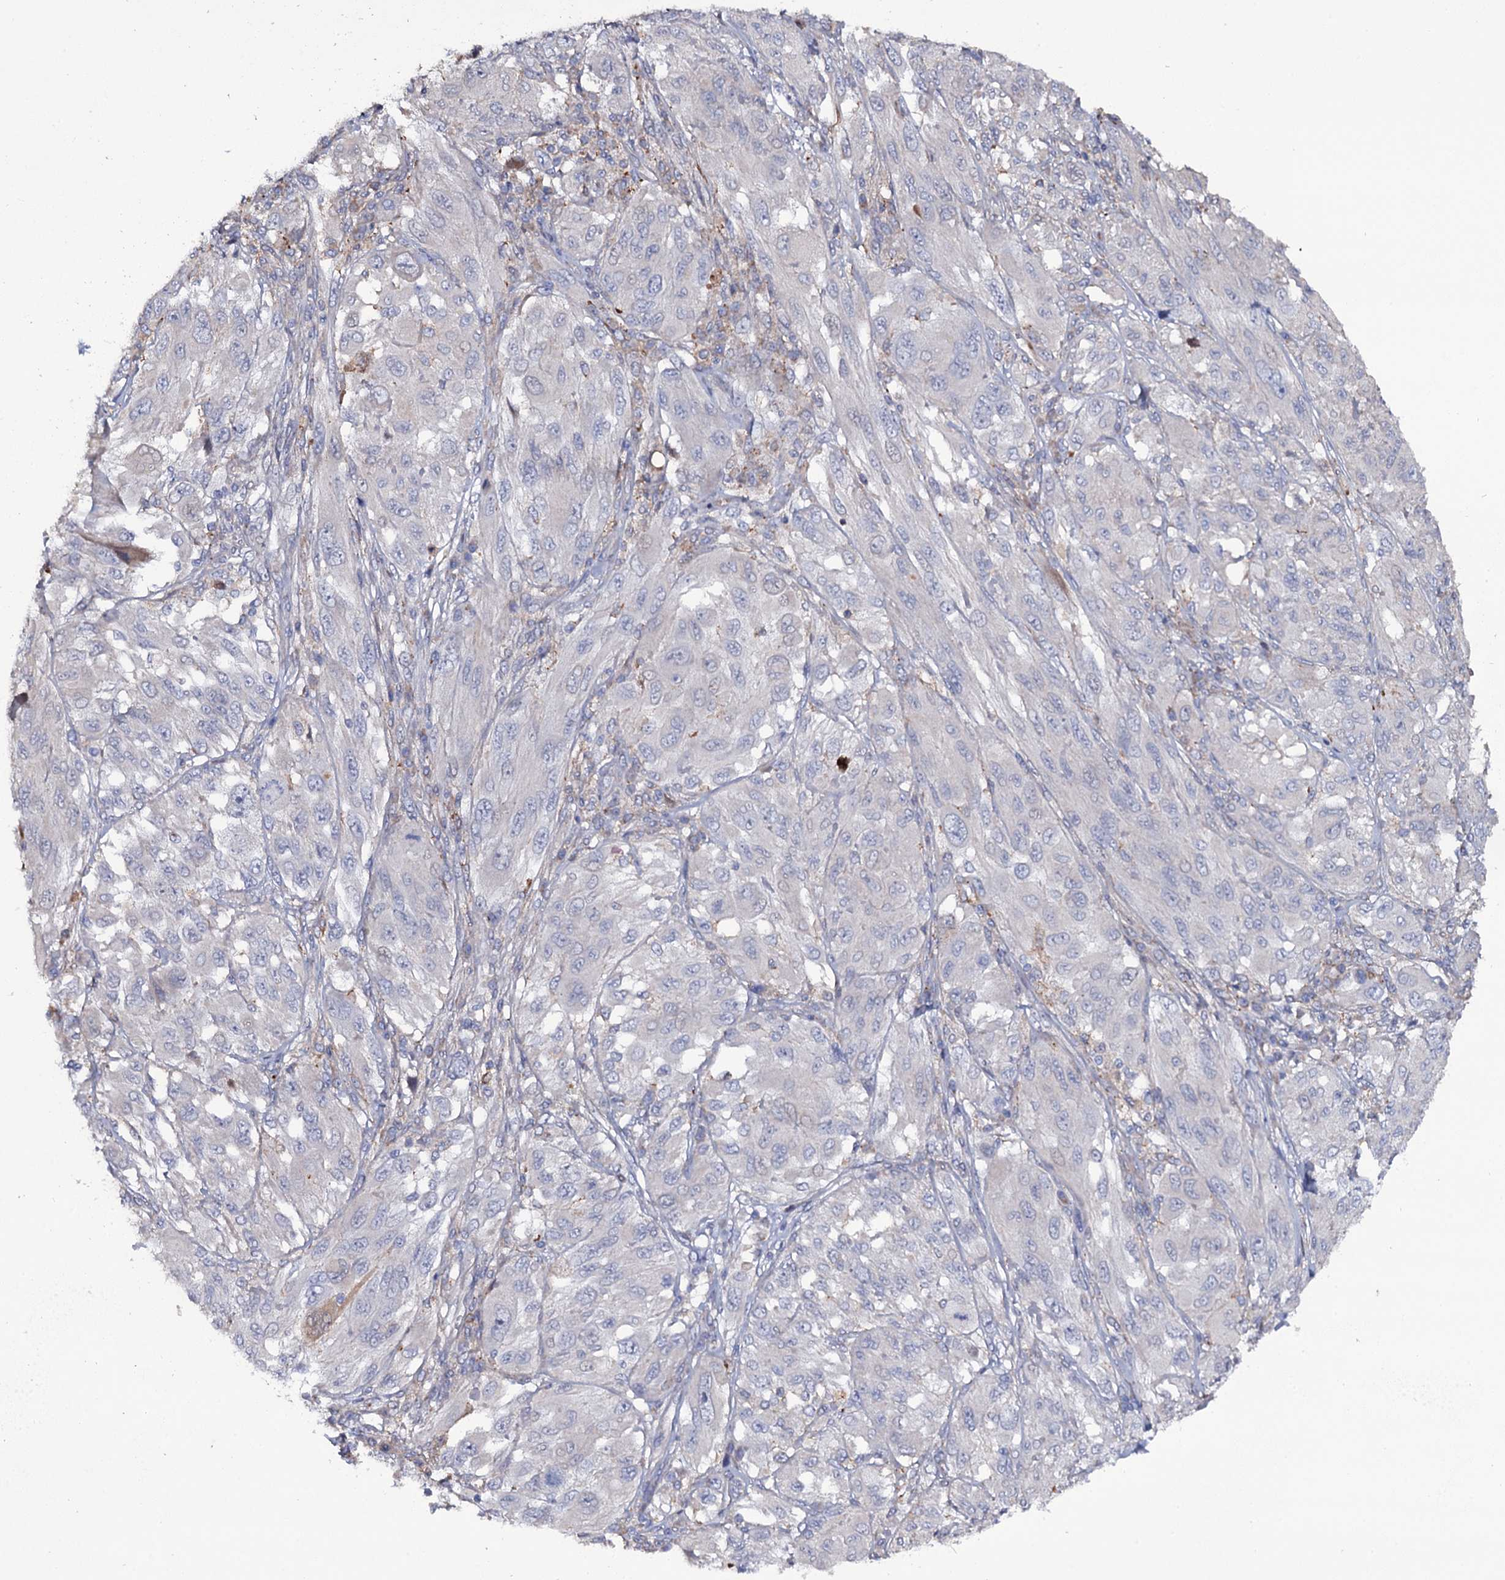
{"staining": {"intensity": "negative", "quantity": "none", "location": "none"}, "tissue": "melanoma", "cell_type": "Tumor cells", "image_type": "cancer", "snomed": [{"axis": "morphology", "description": "Malignant melanoma, NOS"}, {"axis": "topography", "description": "Skin"}], "caption": "There is no significant staining in tumor cells of malignant melanoma. (DAB (3,3'-diaminobenzidine) immunohistochemistry, high magnification).", "gene": "TTC23", "patient": {"sex": "female", "age": 91}}